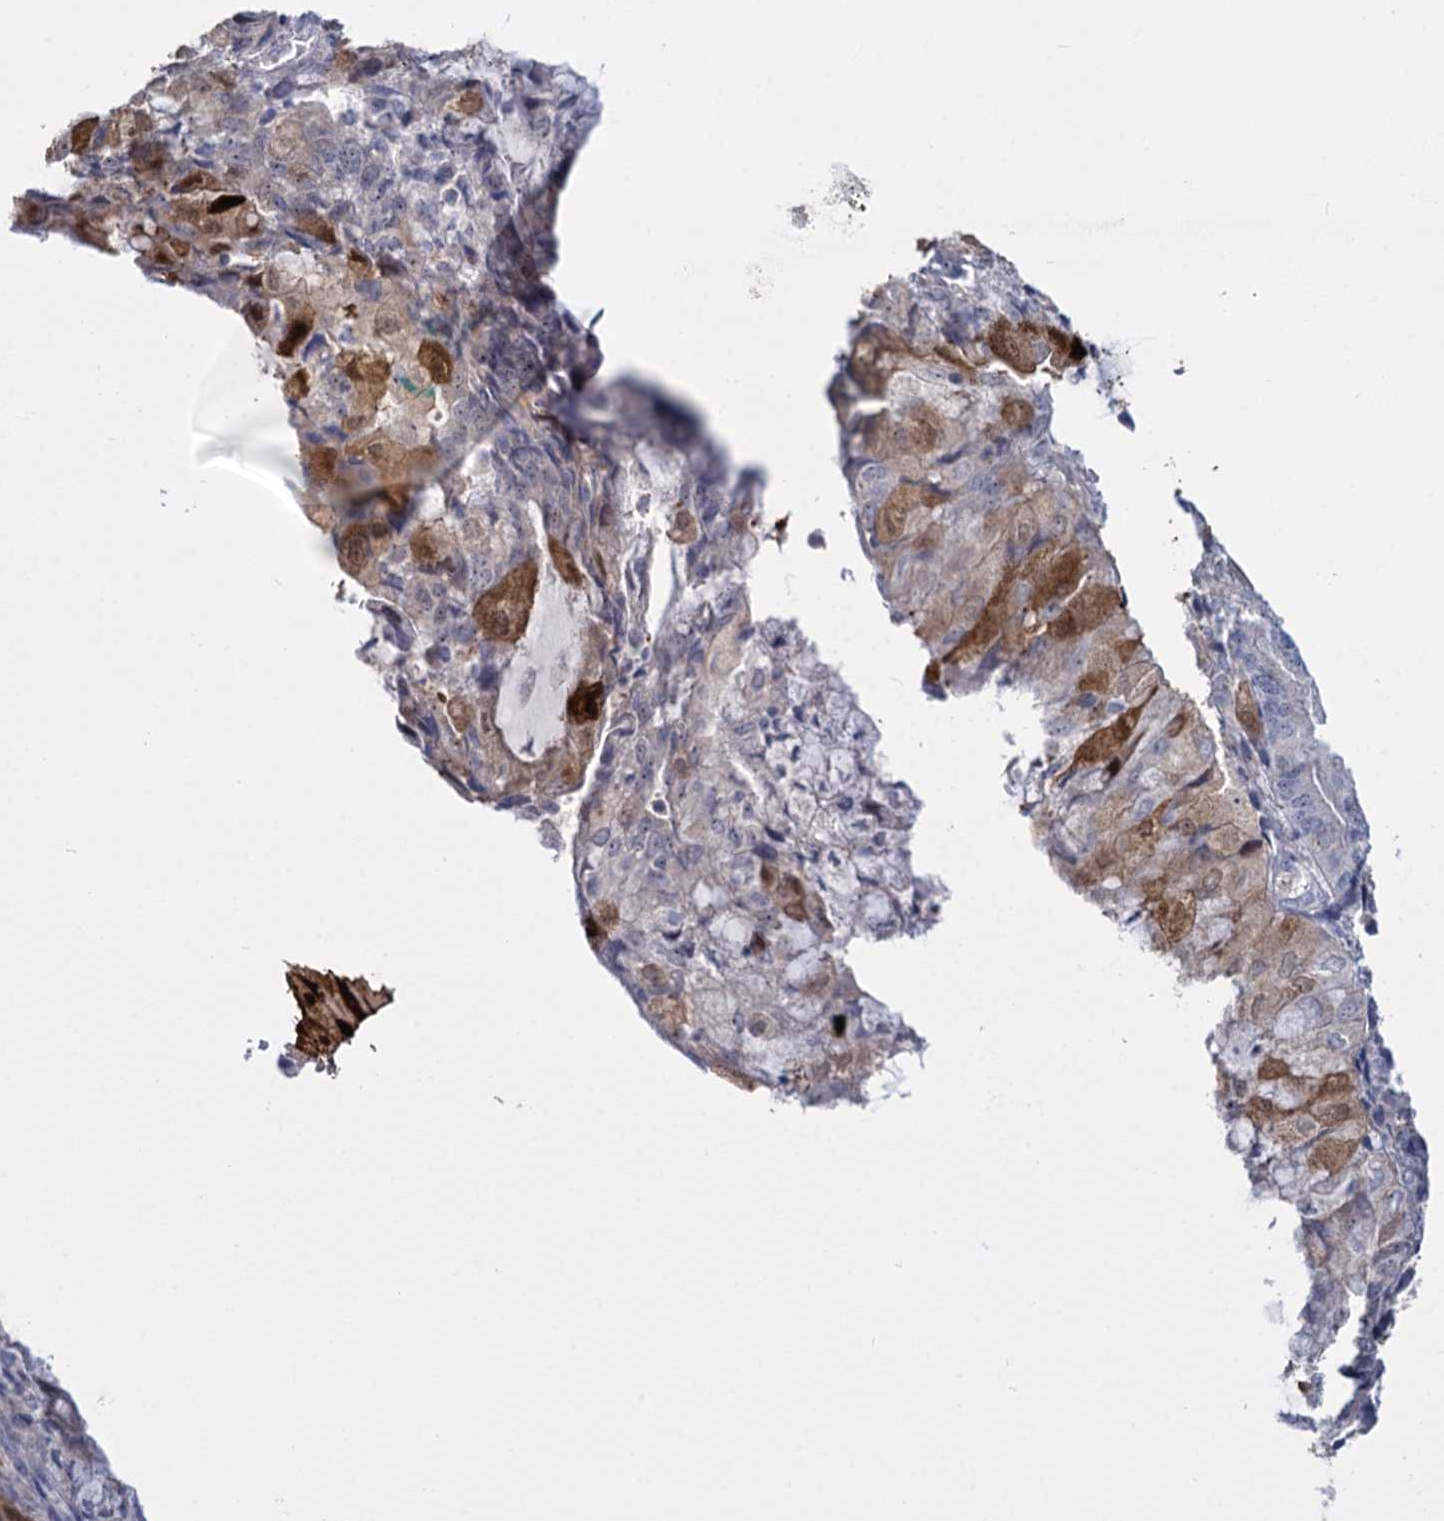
{"staining": {"intensity": "moderate", "quantity": "<25%", "location": "cytoplasmic/membranous"}, "tissue": "endometrial cancer", "cell_type": "Tumor cells", "image_type": "cancer", "snomed": [{"axis": "morphology", "description": "Adenocarcinoma, NOS"}, {"axis": "topography", "description": "Endometrium"}], "caption": "Human endometrial cancer stained with a protein marker shows moderate staining in tumor cells.", "gene": "SFN", "patient": {"sex": "female", "age": 81}}